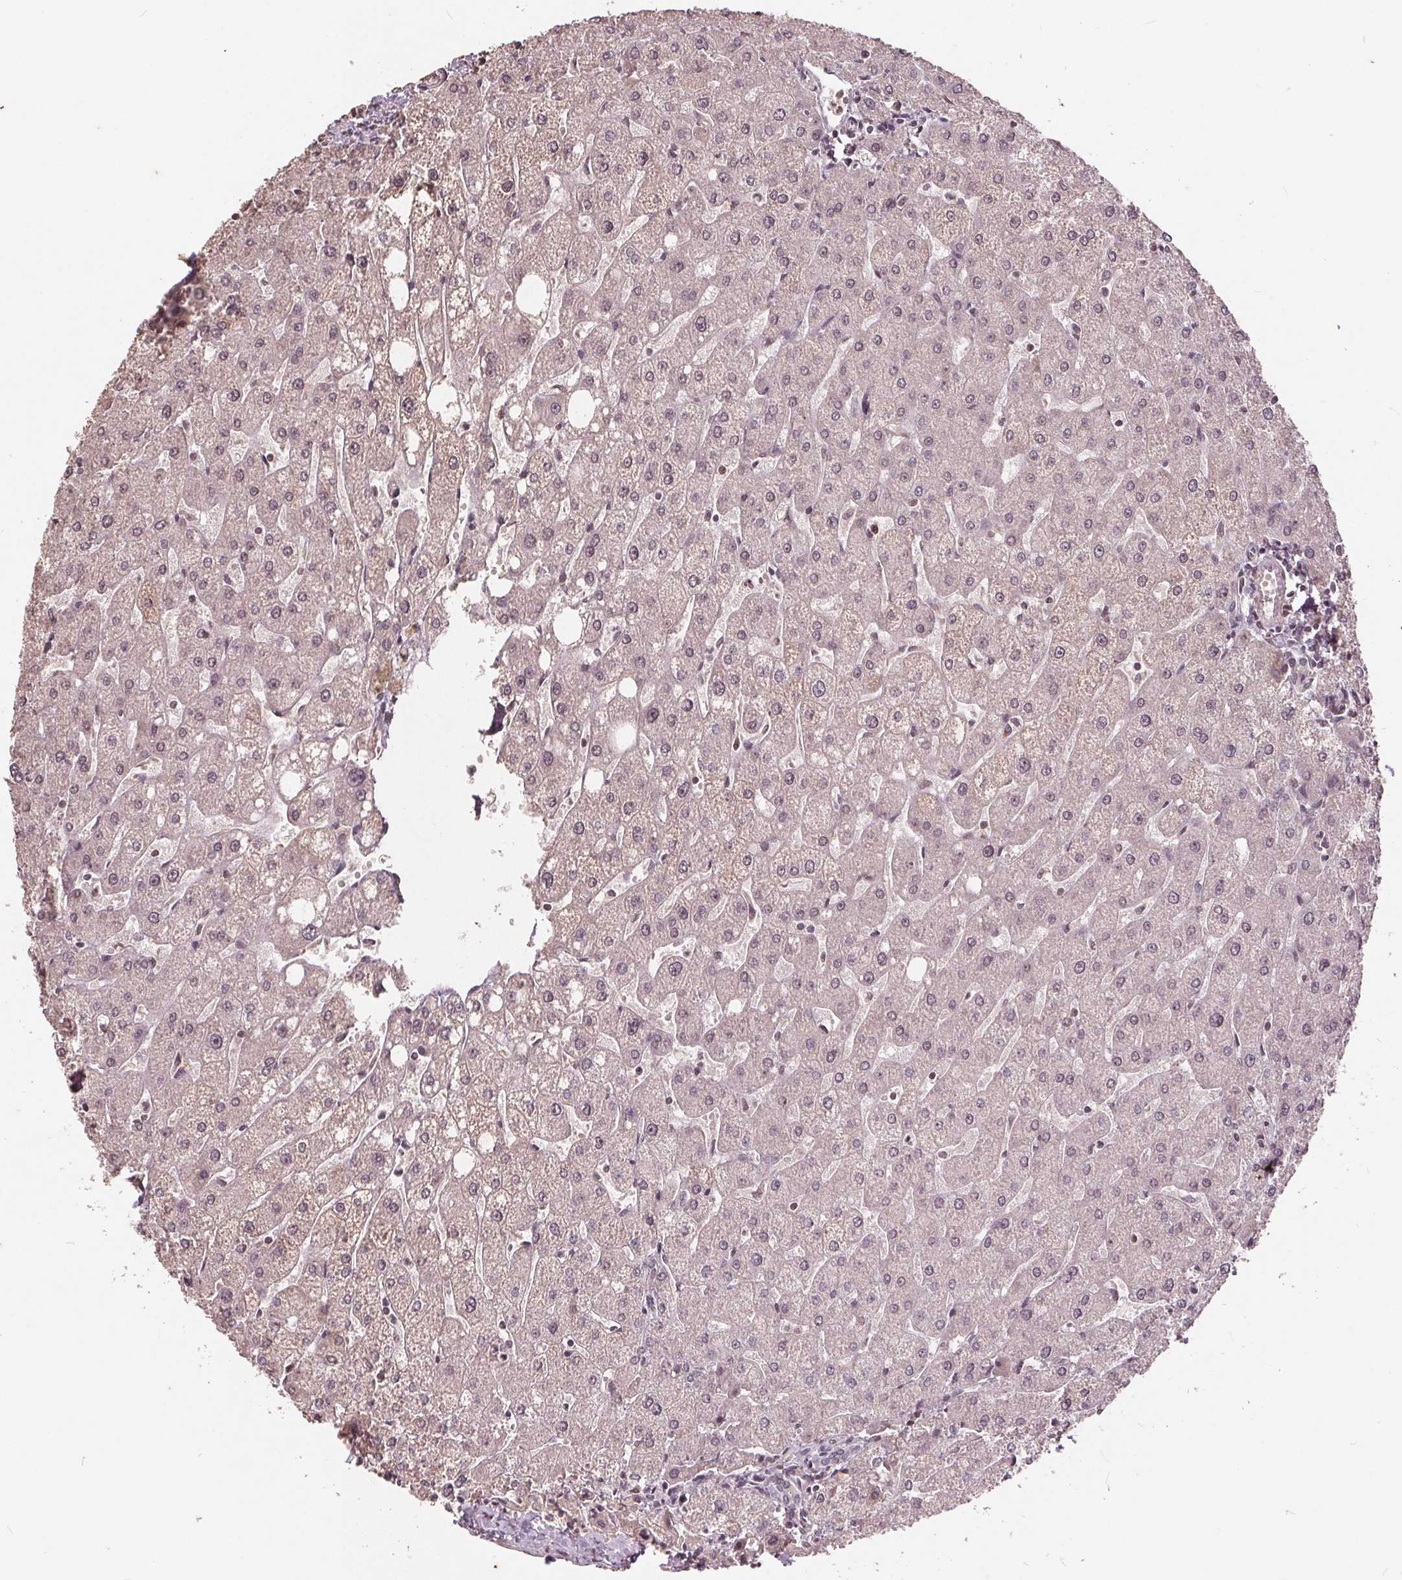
{"staining": {"intensity": "weak", "quantity": "25%-75%", "location": "nuclear"}, "tissue": "liver", "cell_type": "Cholangiocytes", "image_type": "normal", "snomed": [{"axis": "morphology", "description": "Normal tissue, NOS"}, {"axis": "topography", "description": "Liver"}], "caption": "Immunohistochemistry (IHC) of unremarkable liver reveals low levels of weak nuclear expression in approximately 25%-75% of cholangiocytes.", "gene": "DNMT3B", "patient": {"sex": "male", "age": 67}}